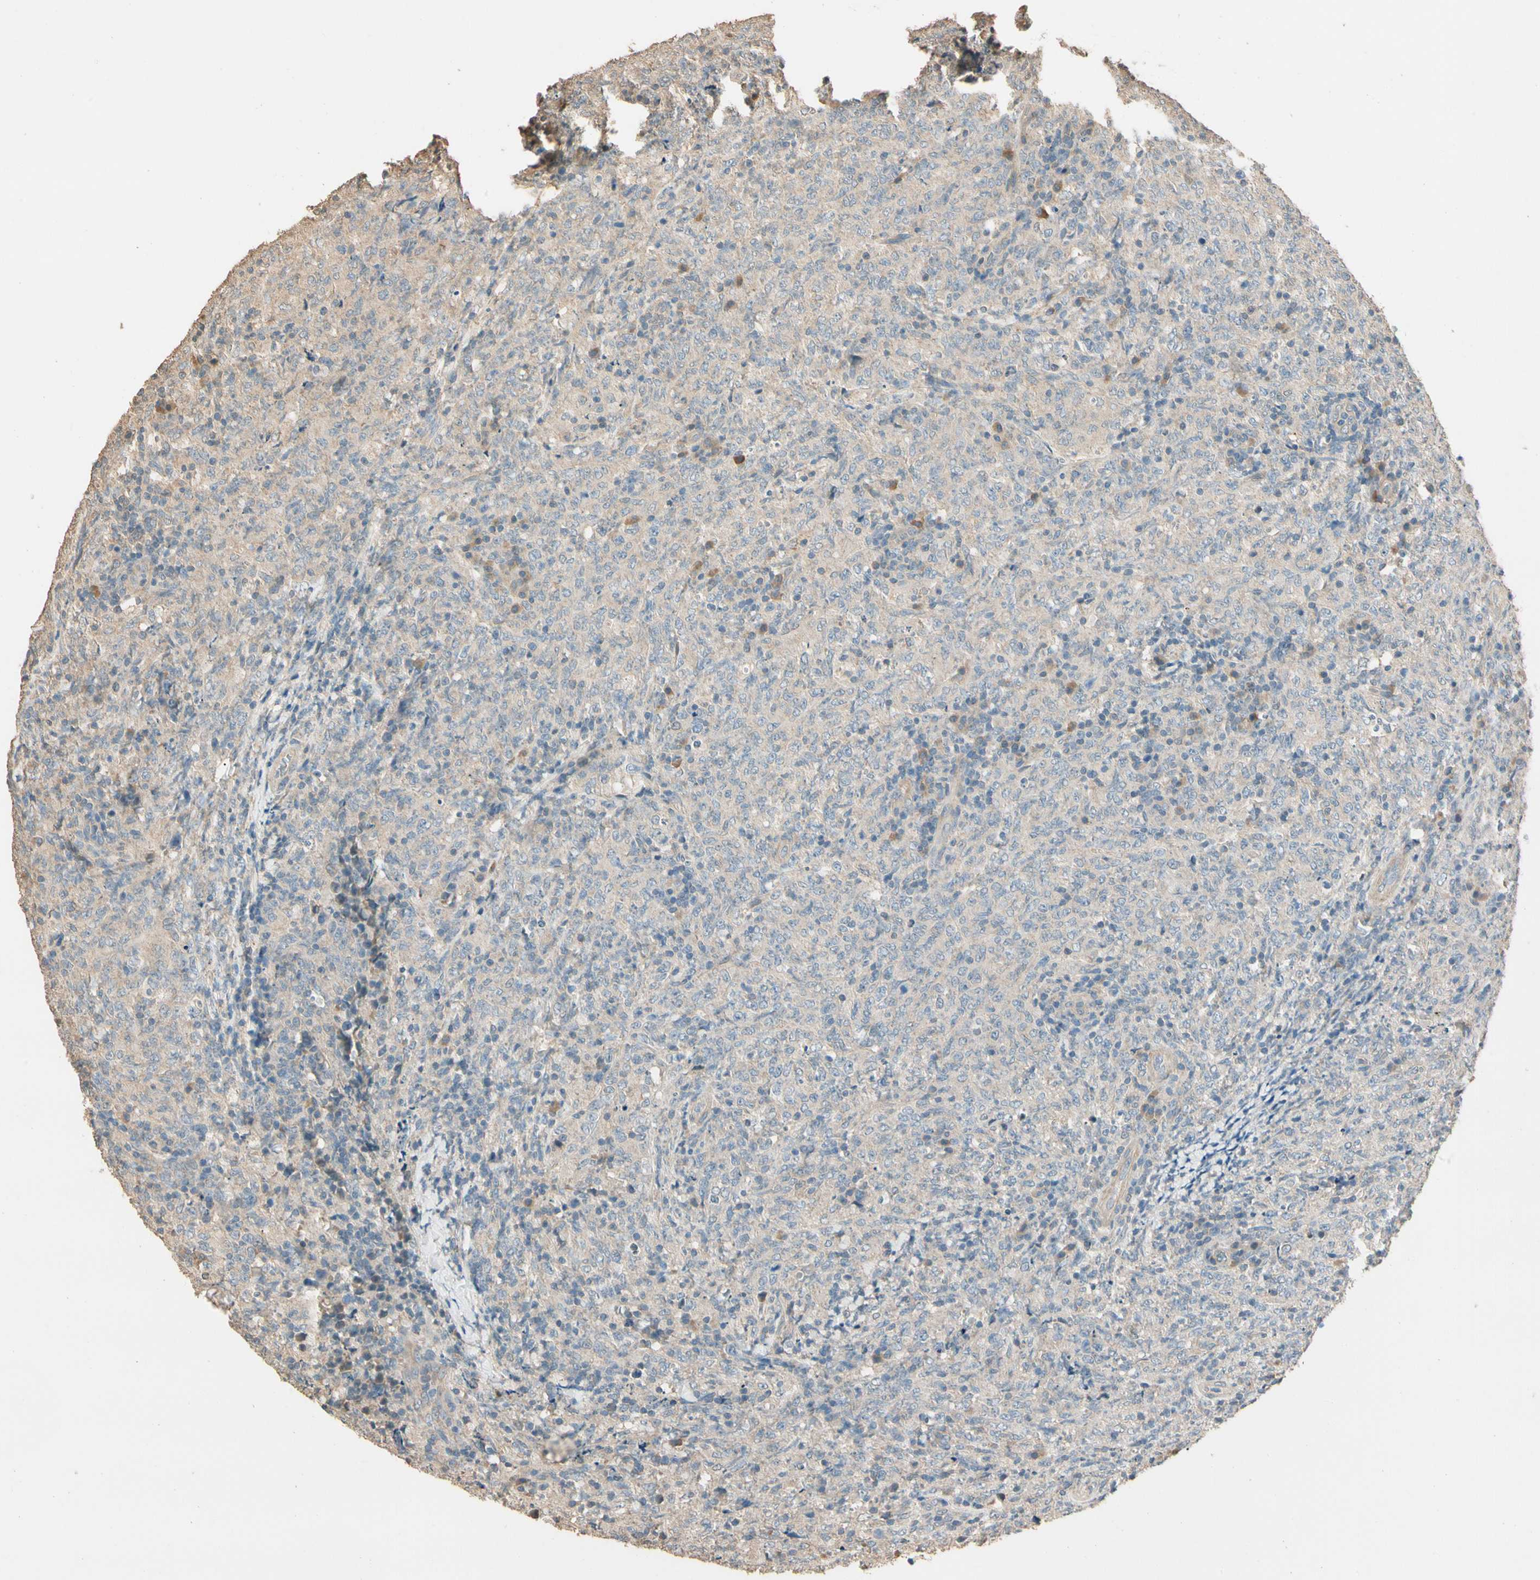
{"staining": {"intensity": "weak", "quantity": ">75%", "location": "cytoplasmic/membranous"}, "tissue": "lymphoma", "cell_type": "Tumor cells", "image_type": "cancer", "snomed": [{"axis": "morphology", "description": "Malignant lymphoma, non-Hodgkin's type, High grade"}, {"axis": "topography", "description": "Tonsil"}], "caption": "Immunohistochemical staining of human high-grade malignant lymphoma, non-Hodgkin's type shows low levels of weak cytoplasmic/membranous expression in approximately >75% of tumor cells.", "gene": "CDH6", "patient": {"sex": "female", "age": 36}}